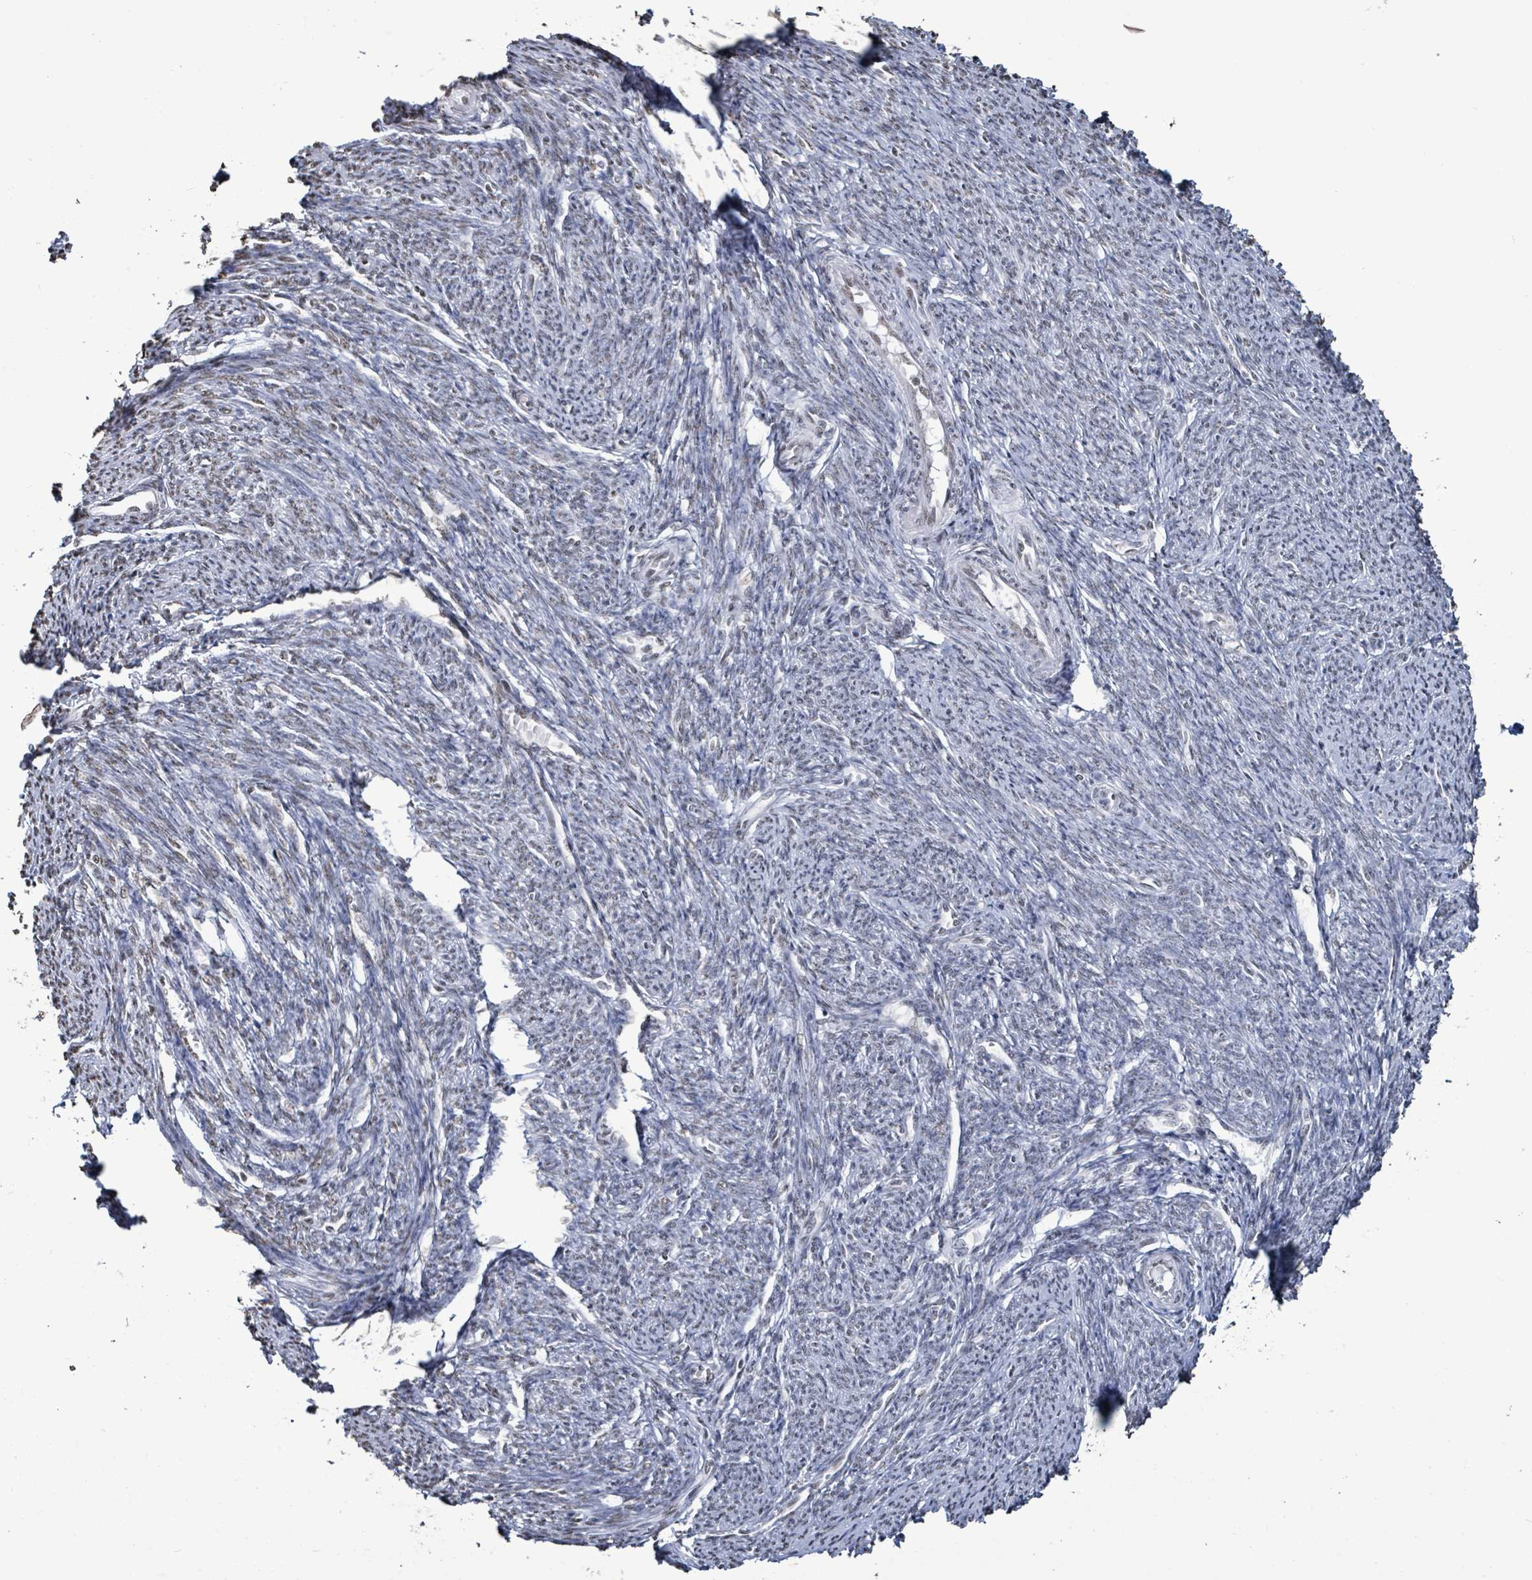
{"staining": {"intensity": "moderate", "quantity": "<25%", "location": "nuclear"}, "tissue": "smooth muscle", "cell_type": "Smooth muscle cells", "image_type": "normal", "snomed": [{"axis": "morphology", "description": "Normal tissue, NOS"}, {"axis": "topography", "description": "Smooth muscle"}, {"axis": "topography", "description": "Fallopian tube"}], "caption": "A photomicrograph of human smooth muscle stained for a protein displays moderate nuclear brown staining in smooth muscle cells.", "gene": "SAMD14", "patient": {"sex": "female", "age": 59}}